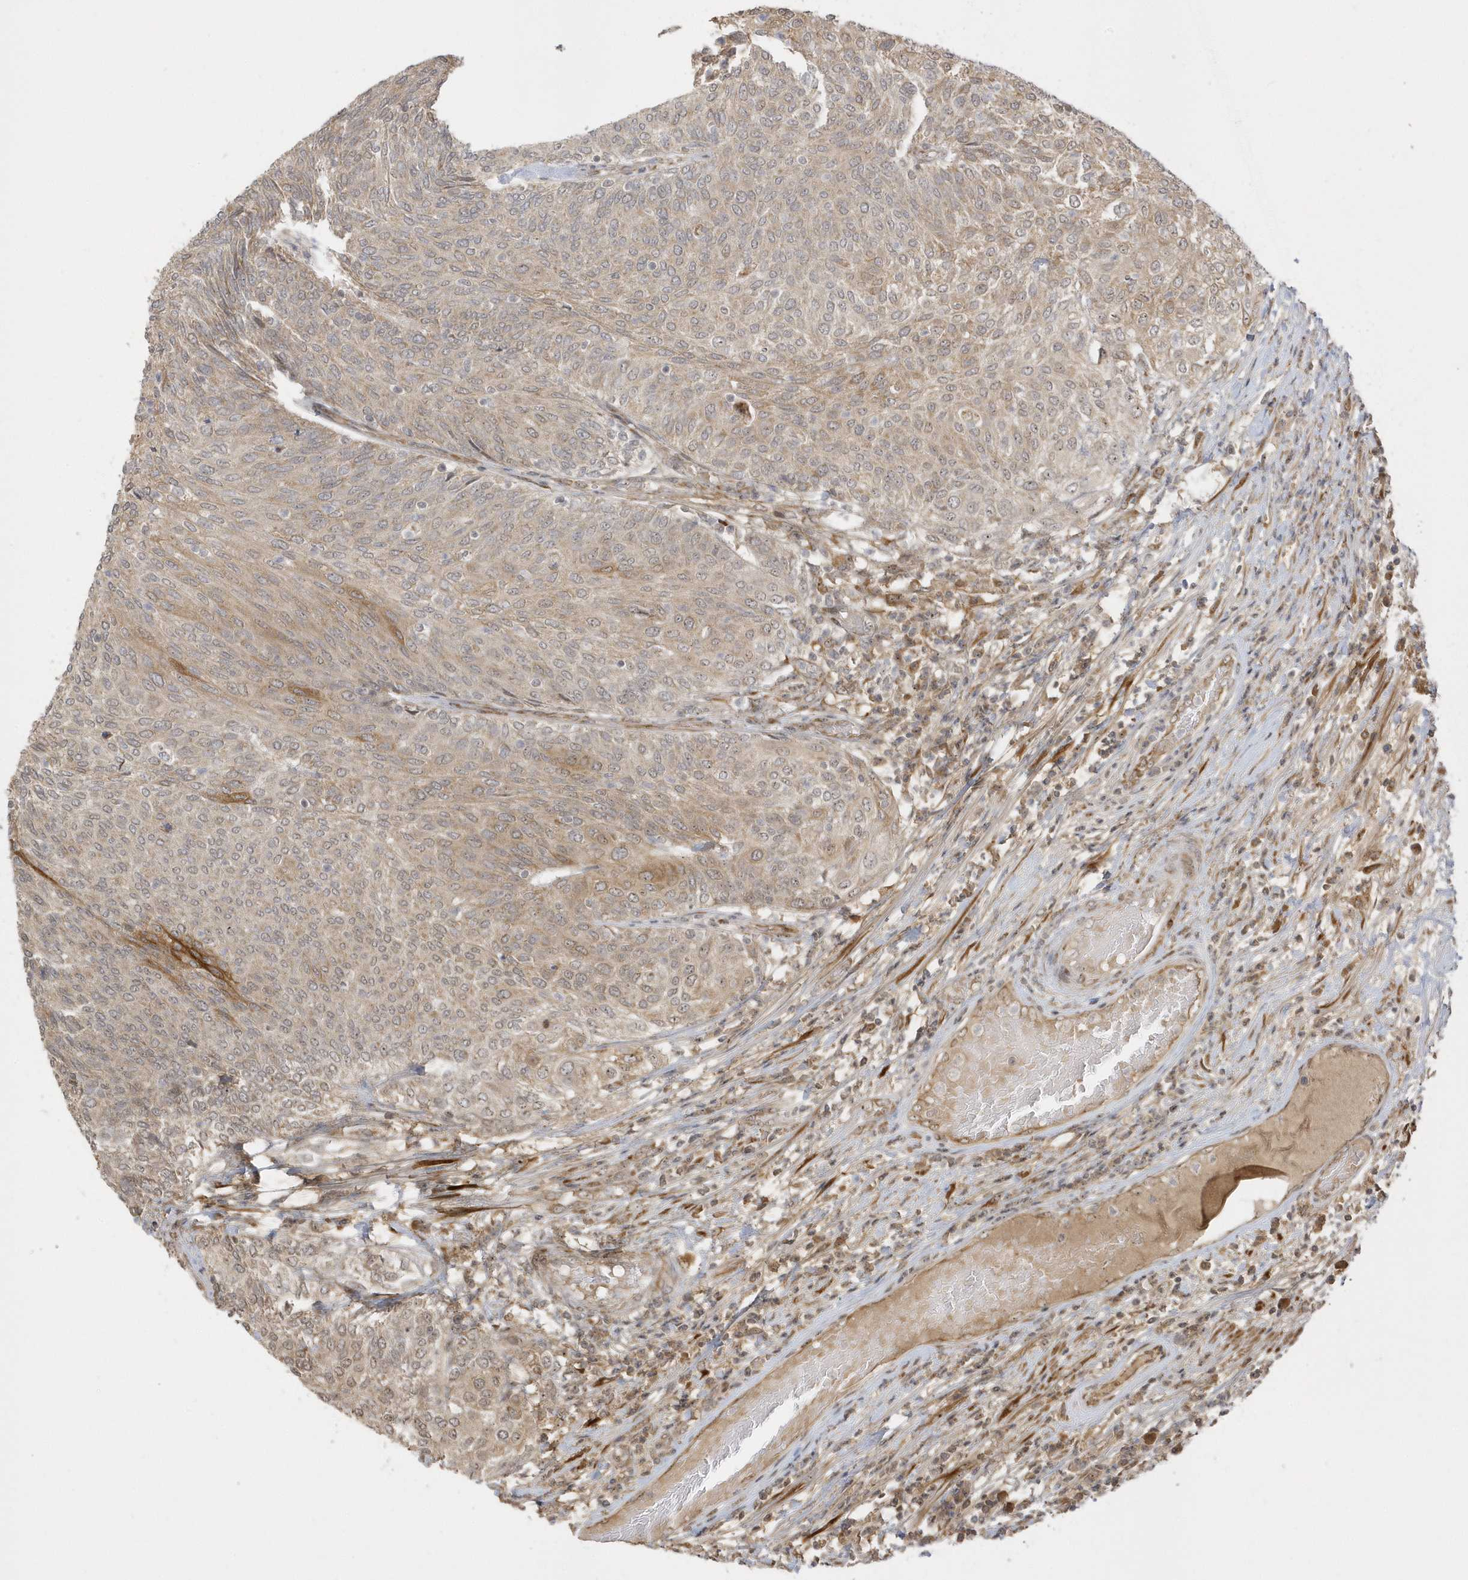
{"staining": {"intensity": "moderate", "quantity": "25%-75%", "location": "cytoplasmic/membranous"}, "tissue": "urothelial cancer", "cell_type": "Tumor cells", "image_type": "cancer", "snomed": [{"axis": "morphology", "description": "Urothelial carcinoma, Low grade"}, {"axis": "topography", "description": "Urinary bladder"}], "caption": "Urothelial cancer was stained to show a protein in brown. There is medium levels of moderate cytoplasmic/membranous positivity in approximately 25%-75% of tumor cells.", "gene": "ECM2", "patient": {"sex": "female", "age": 79}}